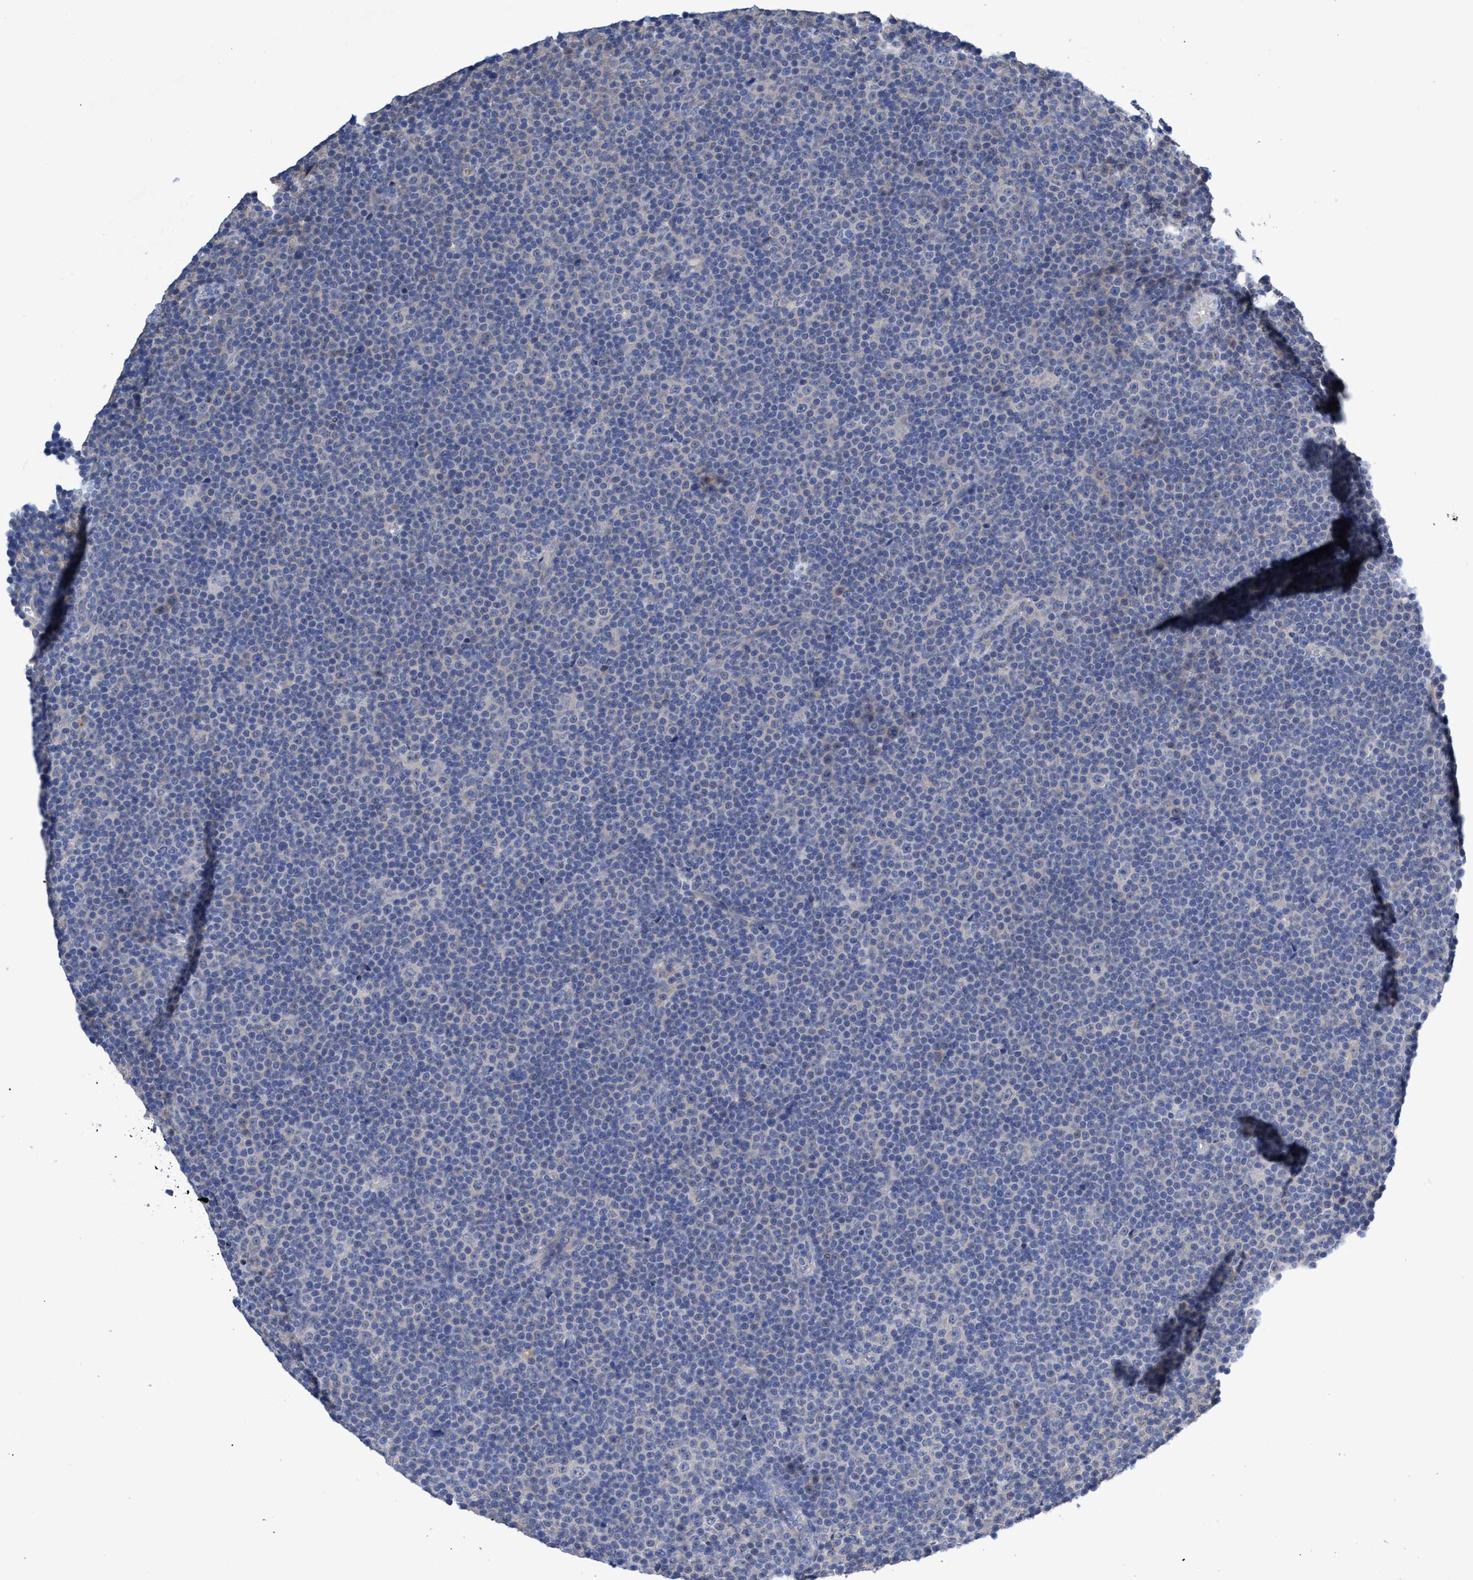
{"staining": {"intensity": "negative", "quantity": "none", "location": "none"}, "tissue": "lymphoma", "cell_type": "Tumor cells", "image_type": "cancer", "snomed": [{"axis": "morphology", "description": "Malignant lymphoma, non-Hodgkin's type, Low grade"}, {"axis": "topography", "description": "Lymph node"}], "caption": "Micrograph shows no significant protein expression in tumor cells of lymphoma.", "gene": "SVEP1", "patient": {"sex": "female", "age": 67}}